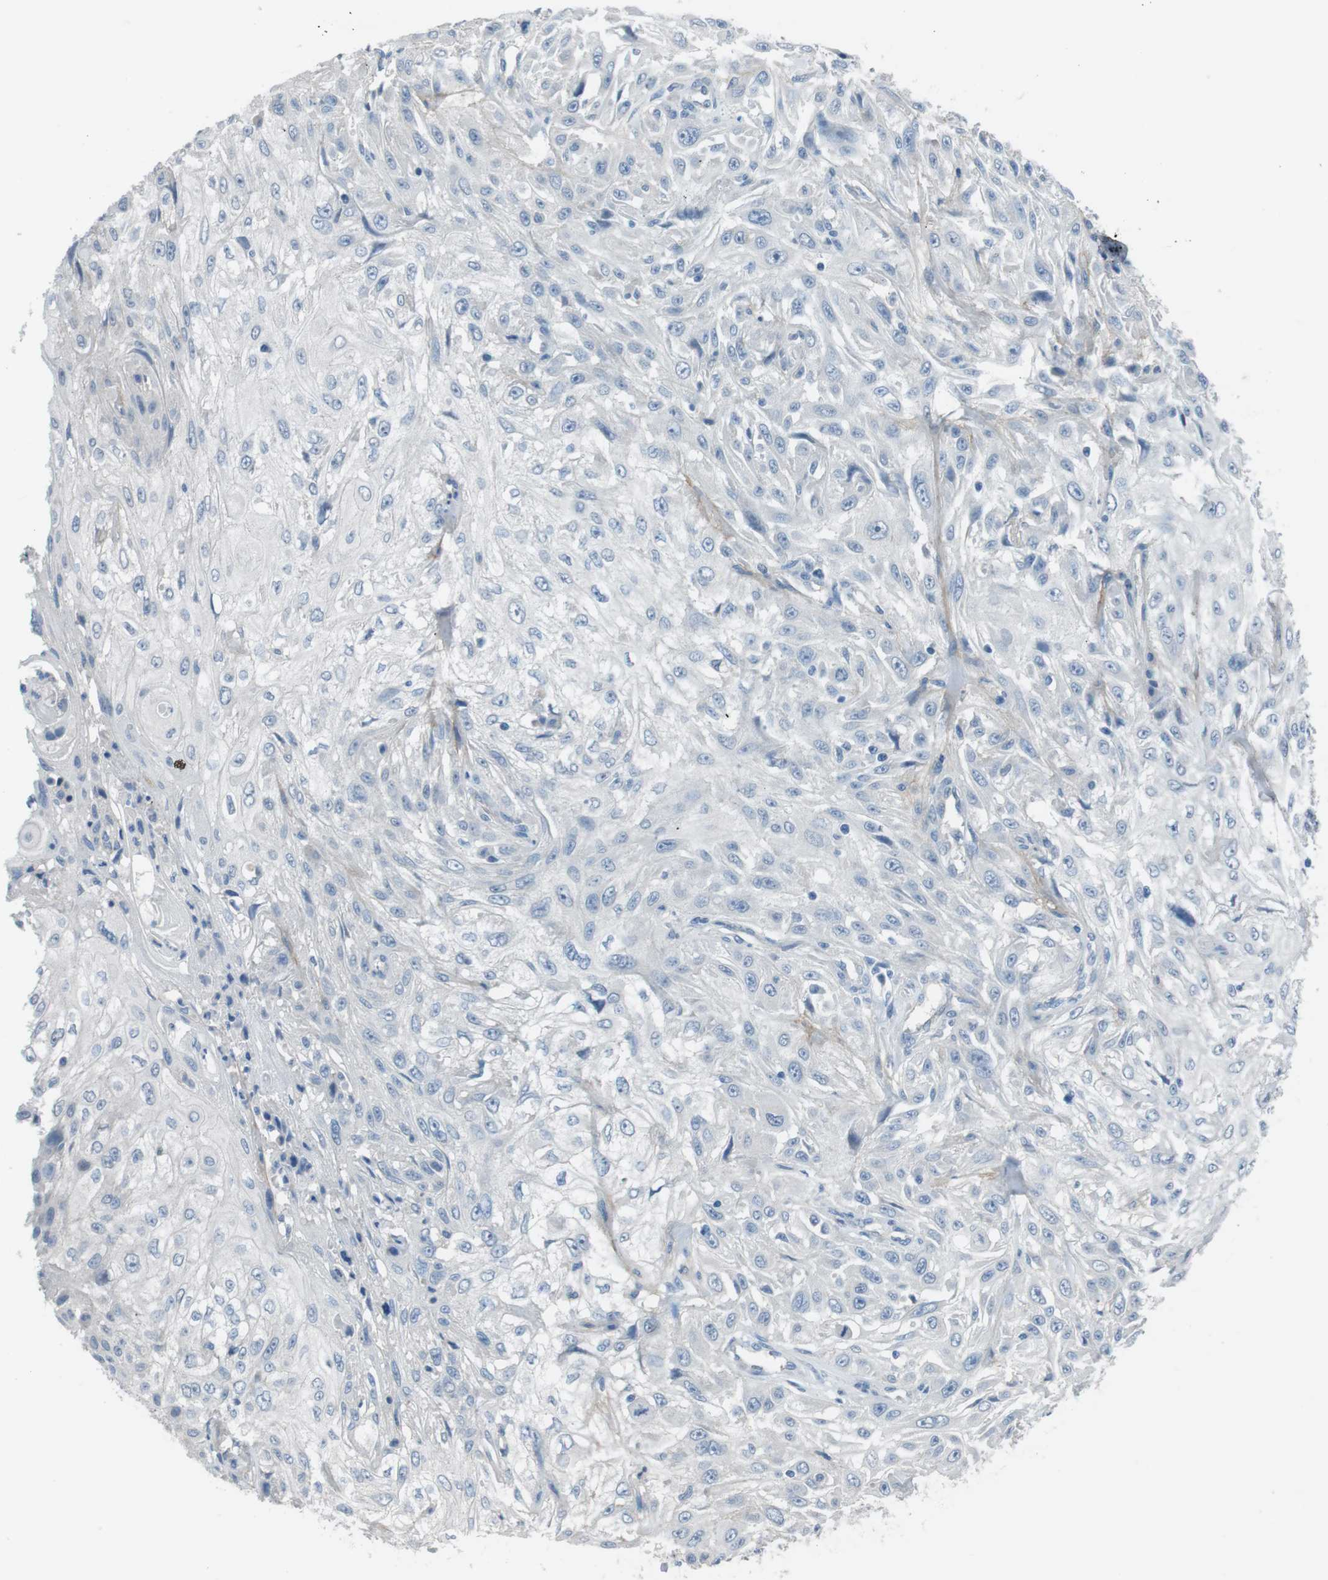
{"staining": {"intensity": "negative", "quantity": "none", "location": "none"}, "tissue": "skin cancer", "cell_type": "Tumor cells", "image_type": "cancer", "snomed": [{"axis": "morphology", "description": "Squamous cell carcinoma, NOS"}, {"axis": "topography", "description": "Skin"}], "caption": "There is no significant expression in tumor cells of squamous cell carcinoma (skin).", "gene": "CYP2C8", "patient": {"sex": "male", "age": 75}}